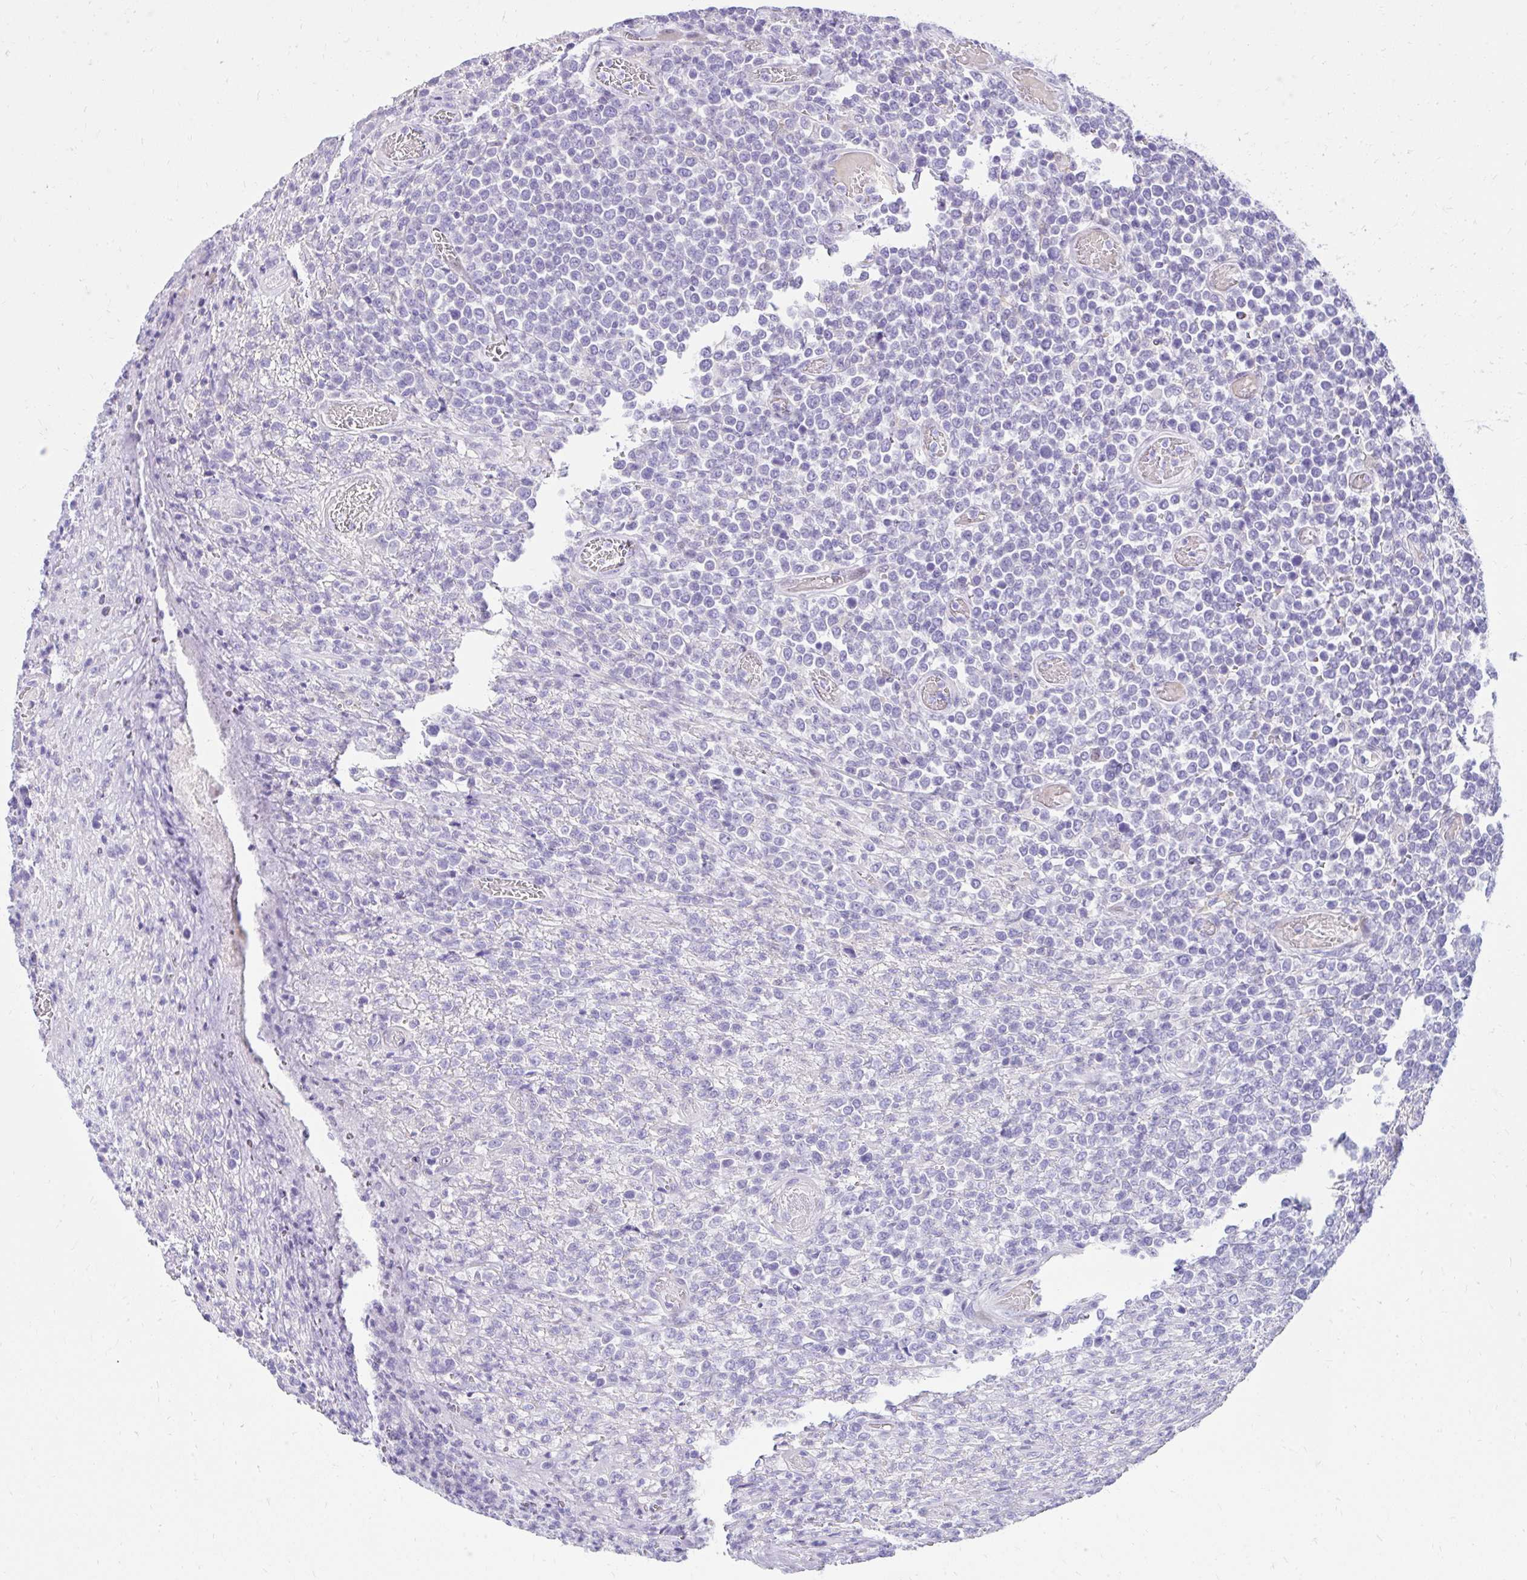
{"staining": {"intensity": "negative", "quantity": "none", "location": "none"}, "tissue": "lymphoma", "cell_type": "Tumor cells", "image_type": "cancer", "snomed": [{"axis": "morphology", "description": "Malignant lymphoma, non-Hodgkin's type, High grade"}, {"axis": "topography", "description": "Soft tissue"}], "caption": "This is a image of immunohistochemistry staining of high-grade malignant lymphoma, non-Hodgkin's type, which shows no staining in tumor cells.", "gene": "NHLH2", "patient": {"sex": "female", "age": 56}}